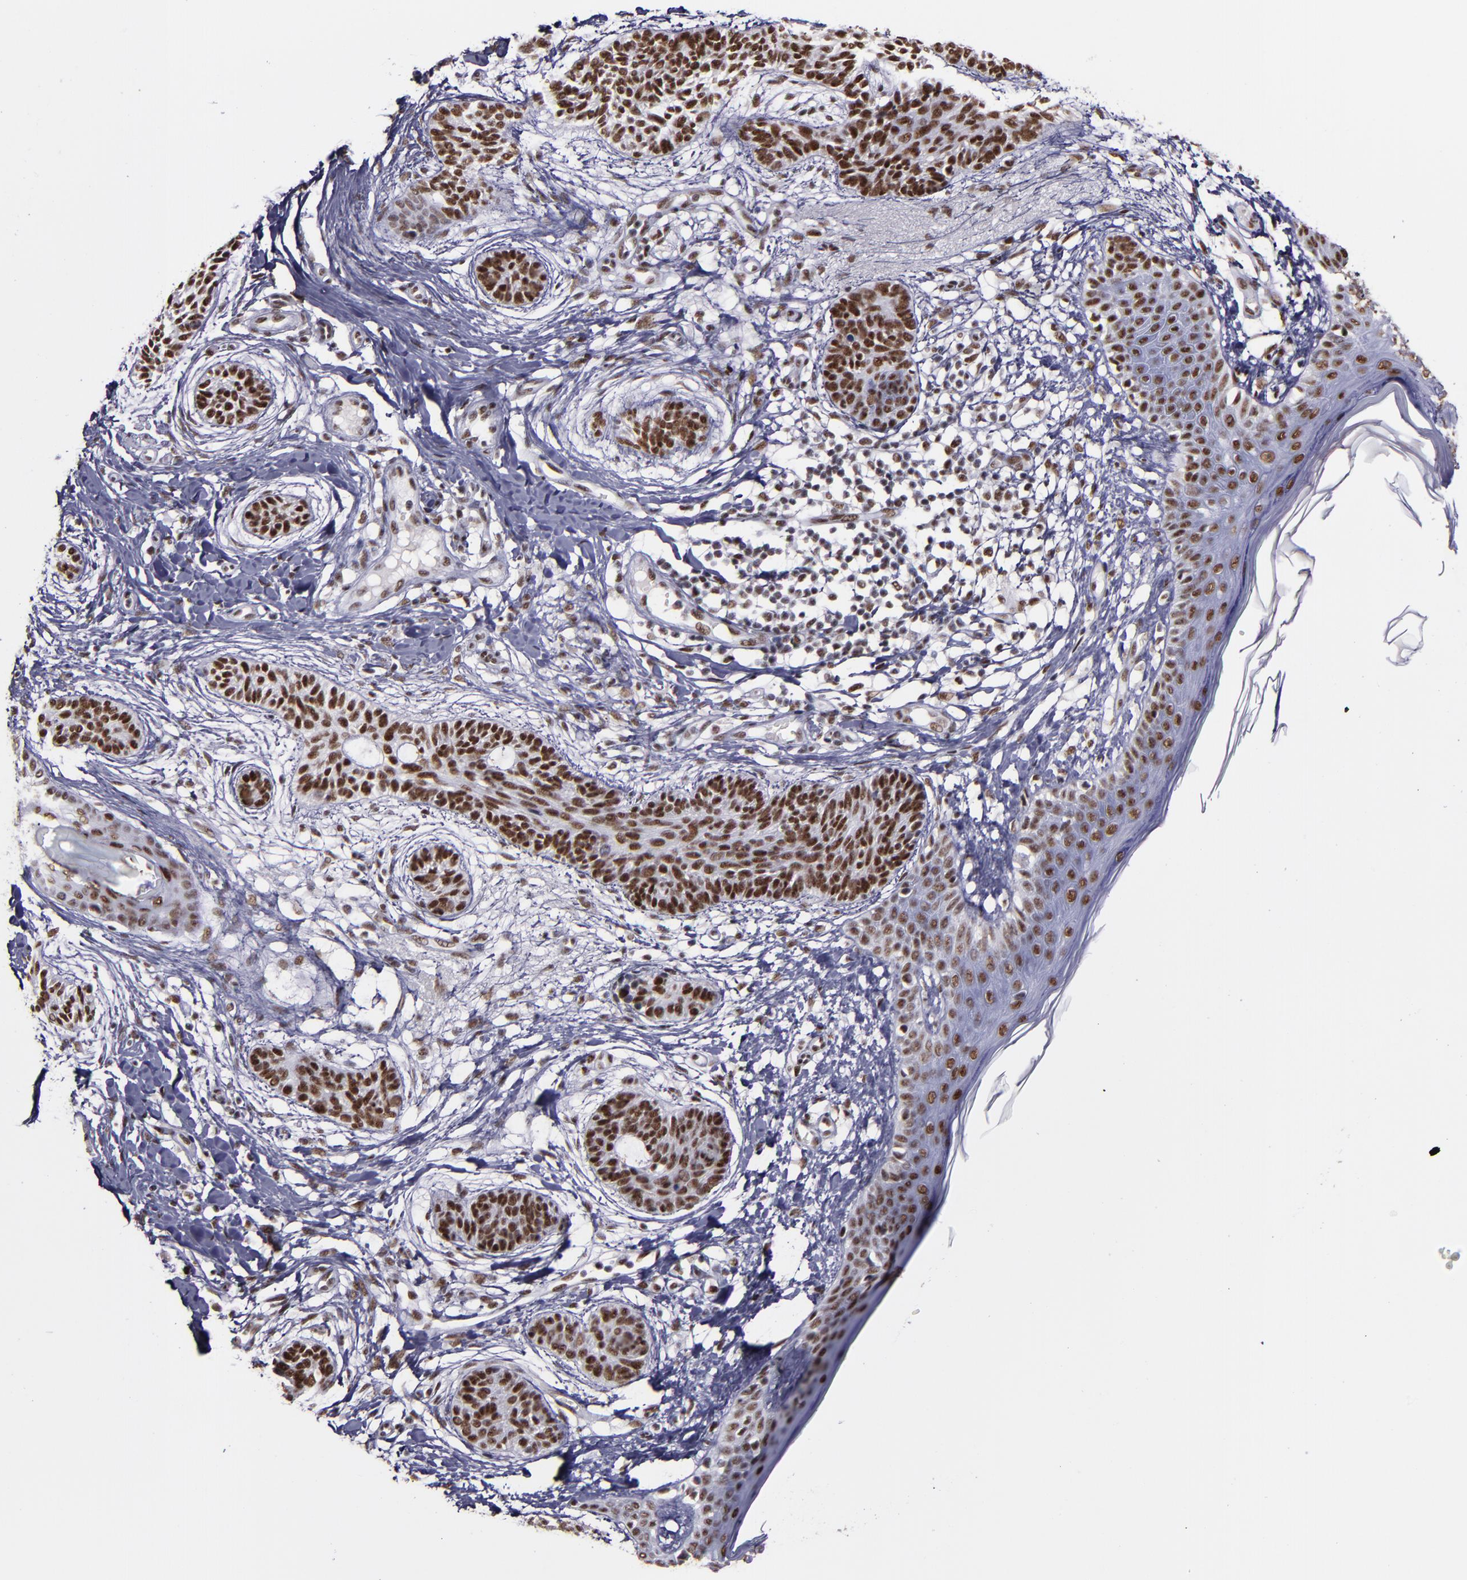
{"staining": {"intensity": "strong", "quantity": ">75%", "location": "nuclear"}, "tissue": "skin cancer", "cell_type": "Tumor cells", "image_type": "cancer", "snomed": [{"axis": "morphology", "description": "Normal tissue, NOS"}, {"axis": "morphology", "description": "Basal cell carcinoma"}, {"axis": "topography", "description": "Skin"}], "caption": "Tumor cells display strong nuclear expression in approximately >75% of cells in skin basal cell carcinoma.", "gene": "PPP4R3A", "patient": {"sex": "male", "age": 63}}